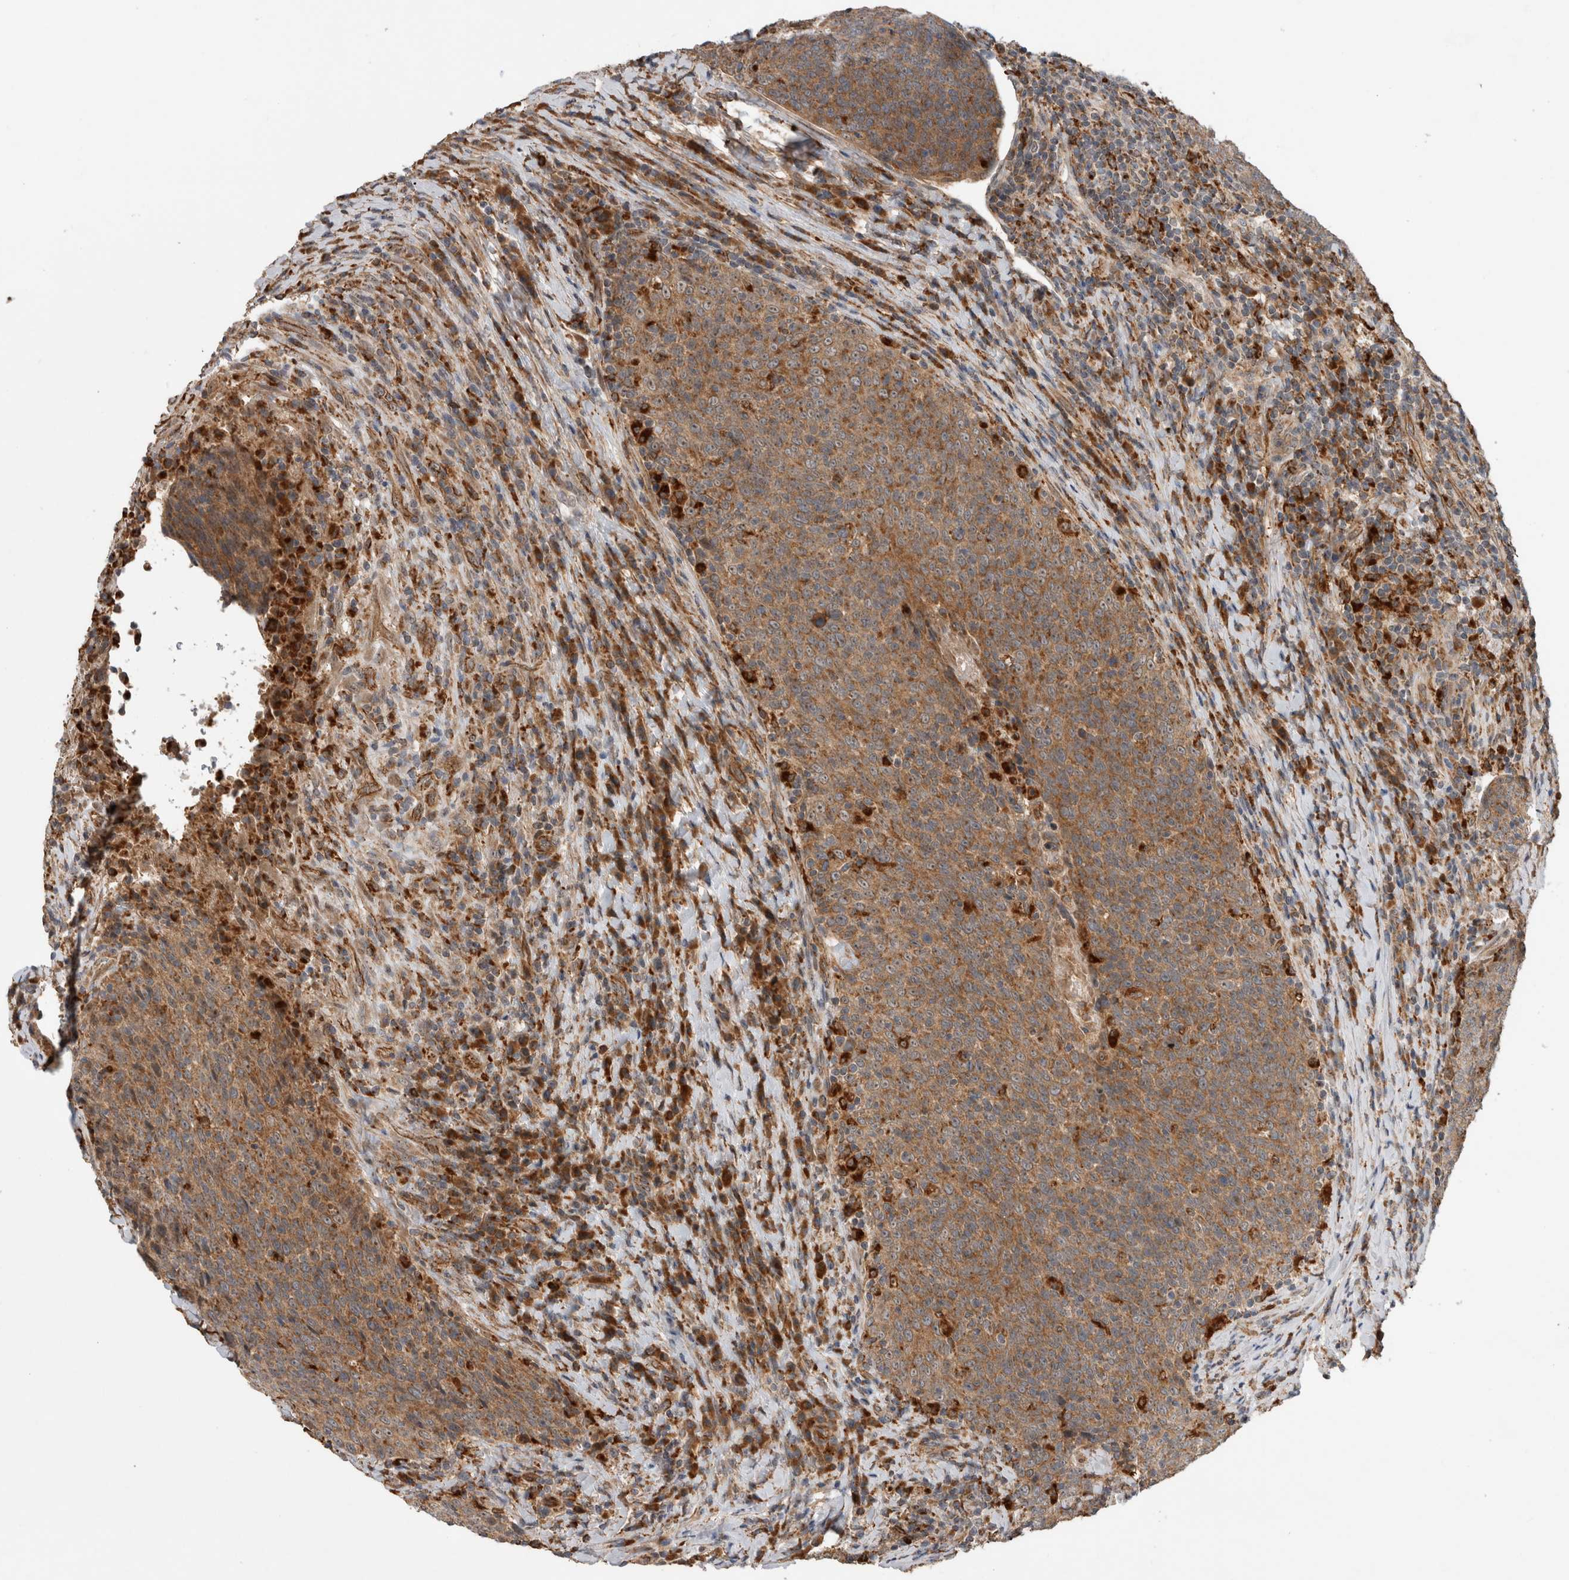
{"staining": {"intensity": "moderate", "quantity": ">75%", "location": "cytoplasmic/membranous"}, "tissue": "head and neck cancer", "cell_type": "Tumor cells", "image_type": "cancer", "snomed": [{"axis": "morphology", "description": "Squamous cell carcinoma, NOS"}, {"axis": "morphology", "description": "Squamous cell carcinoma, metastatic, NOS"}, {"axis": "topography", "description": "Lymph node"}, {"axis": "topography", "description": "Head-Neck"}], "caption": "Immunohistochemical staining of human head and neck cancer (metastatic squamous cell carcinoma) displays medium levels of moderate cytoplasmic/membranous protein positivity in about >75% of tumor cells. Nuclei are stained in blue.", "gene": "ADGRL3", "patient": {"sex": "male", "age": 62}}